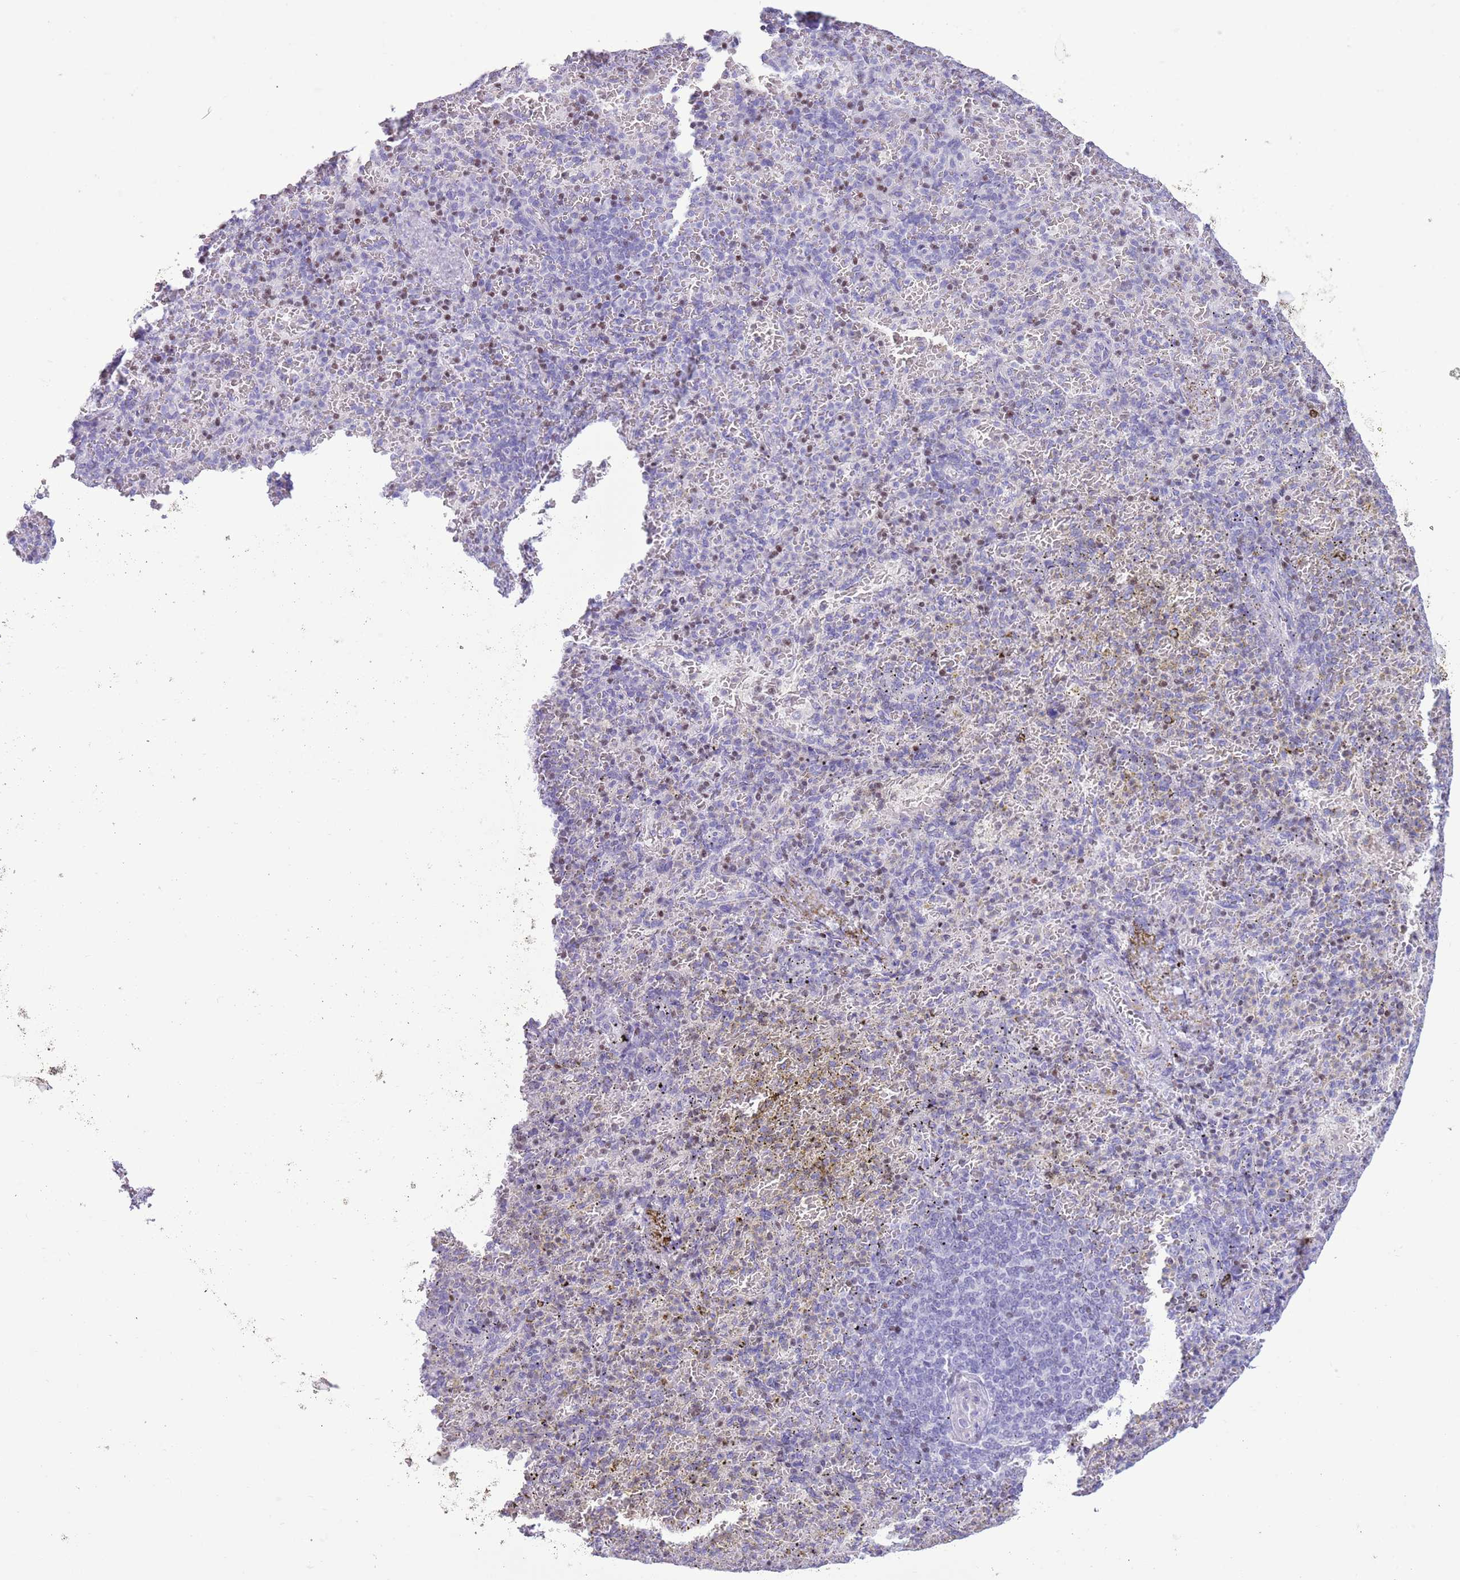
{"staining": {"intensity": "moderate", "quantity": "<25%", "location": "nuclear"}, "tissue": "spleen", "cell_type": "Cells in red pulp", "image_type": "normal", "snomed": [{"axis": "morphology", "description": "Normal tissue, NOS"}, {"axis": "topography", "description": "Spleen"}], "caption": "Spleen stained with IHC exhibits moderate nuclear expression in about <25% of cells in red pulp. Immunohistochemistry stains the protein in brown and the nuclei are stained blue.", "gene": "BCL11B", "patient": {"sex": "female", "age": 74}}